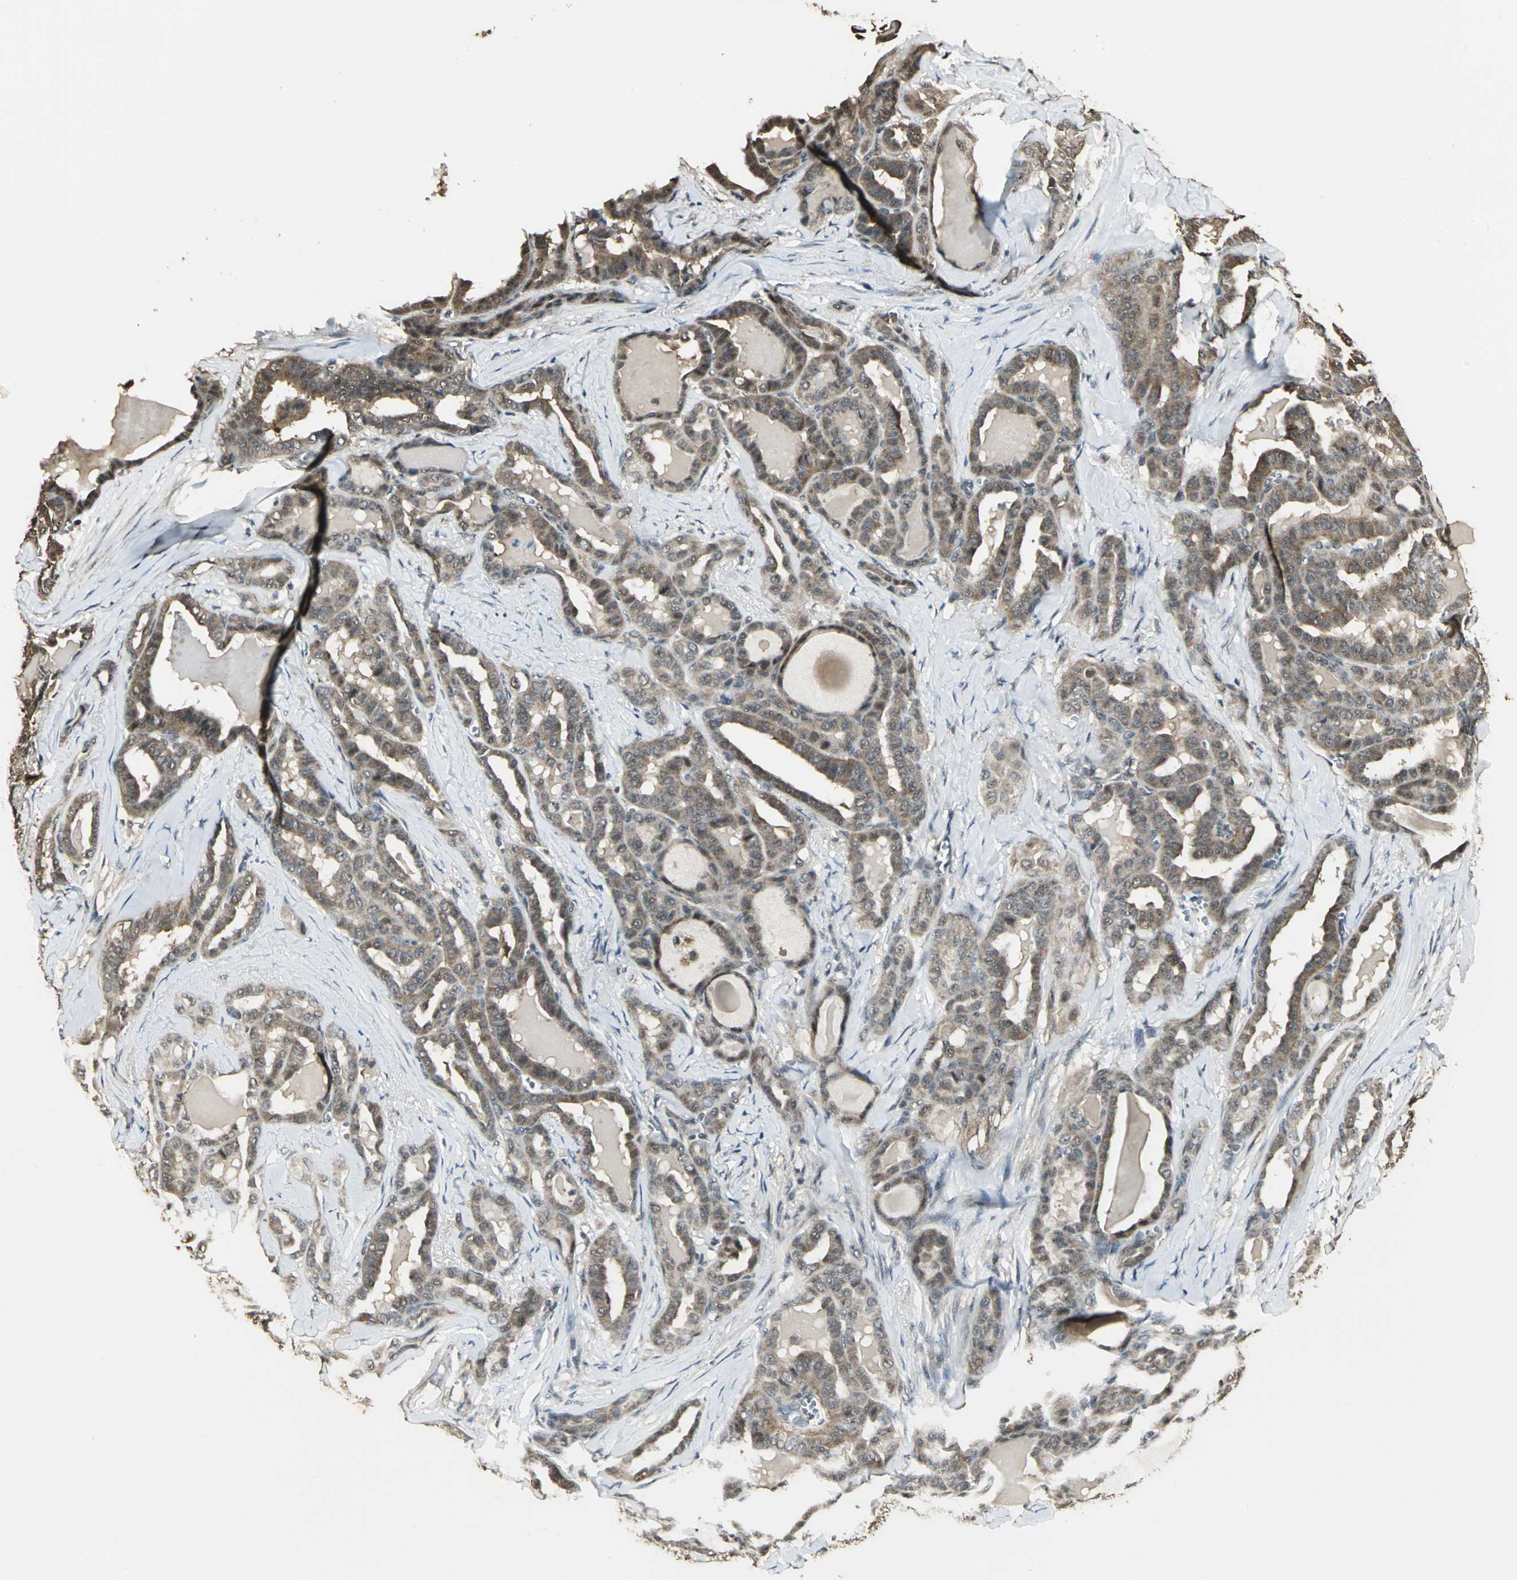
{"staining": {"intensity": "moderate", "quantity": "25%-75%", "location": "cytoplasmic/membranous"}, "tissue": "thyroid cancer", "cell_type": "Tumor cells", "image_type": "cancer", "snomed": [{"axis": "morphology", "description": "Carcinoma, NOS"}, {"axis": "topography", "description": "Thyroid gland"}], "caption": "A brown stain highlights moderate cytoplasmic/membranous expression of a protein in thyroid carcinoma tumor cells. (DAB (3,3'-diaminobenzidine) IHC, brown staining for protein, blue staining for nuclei).", "gene": "UCHL5", "patient": {"sex": "female", "age": 91}}